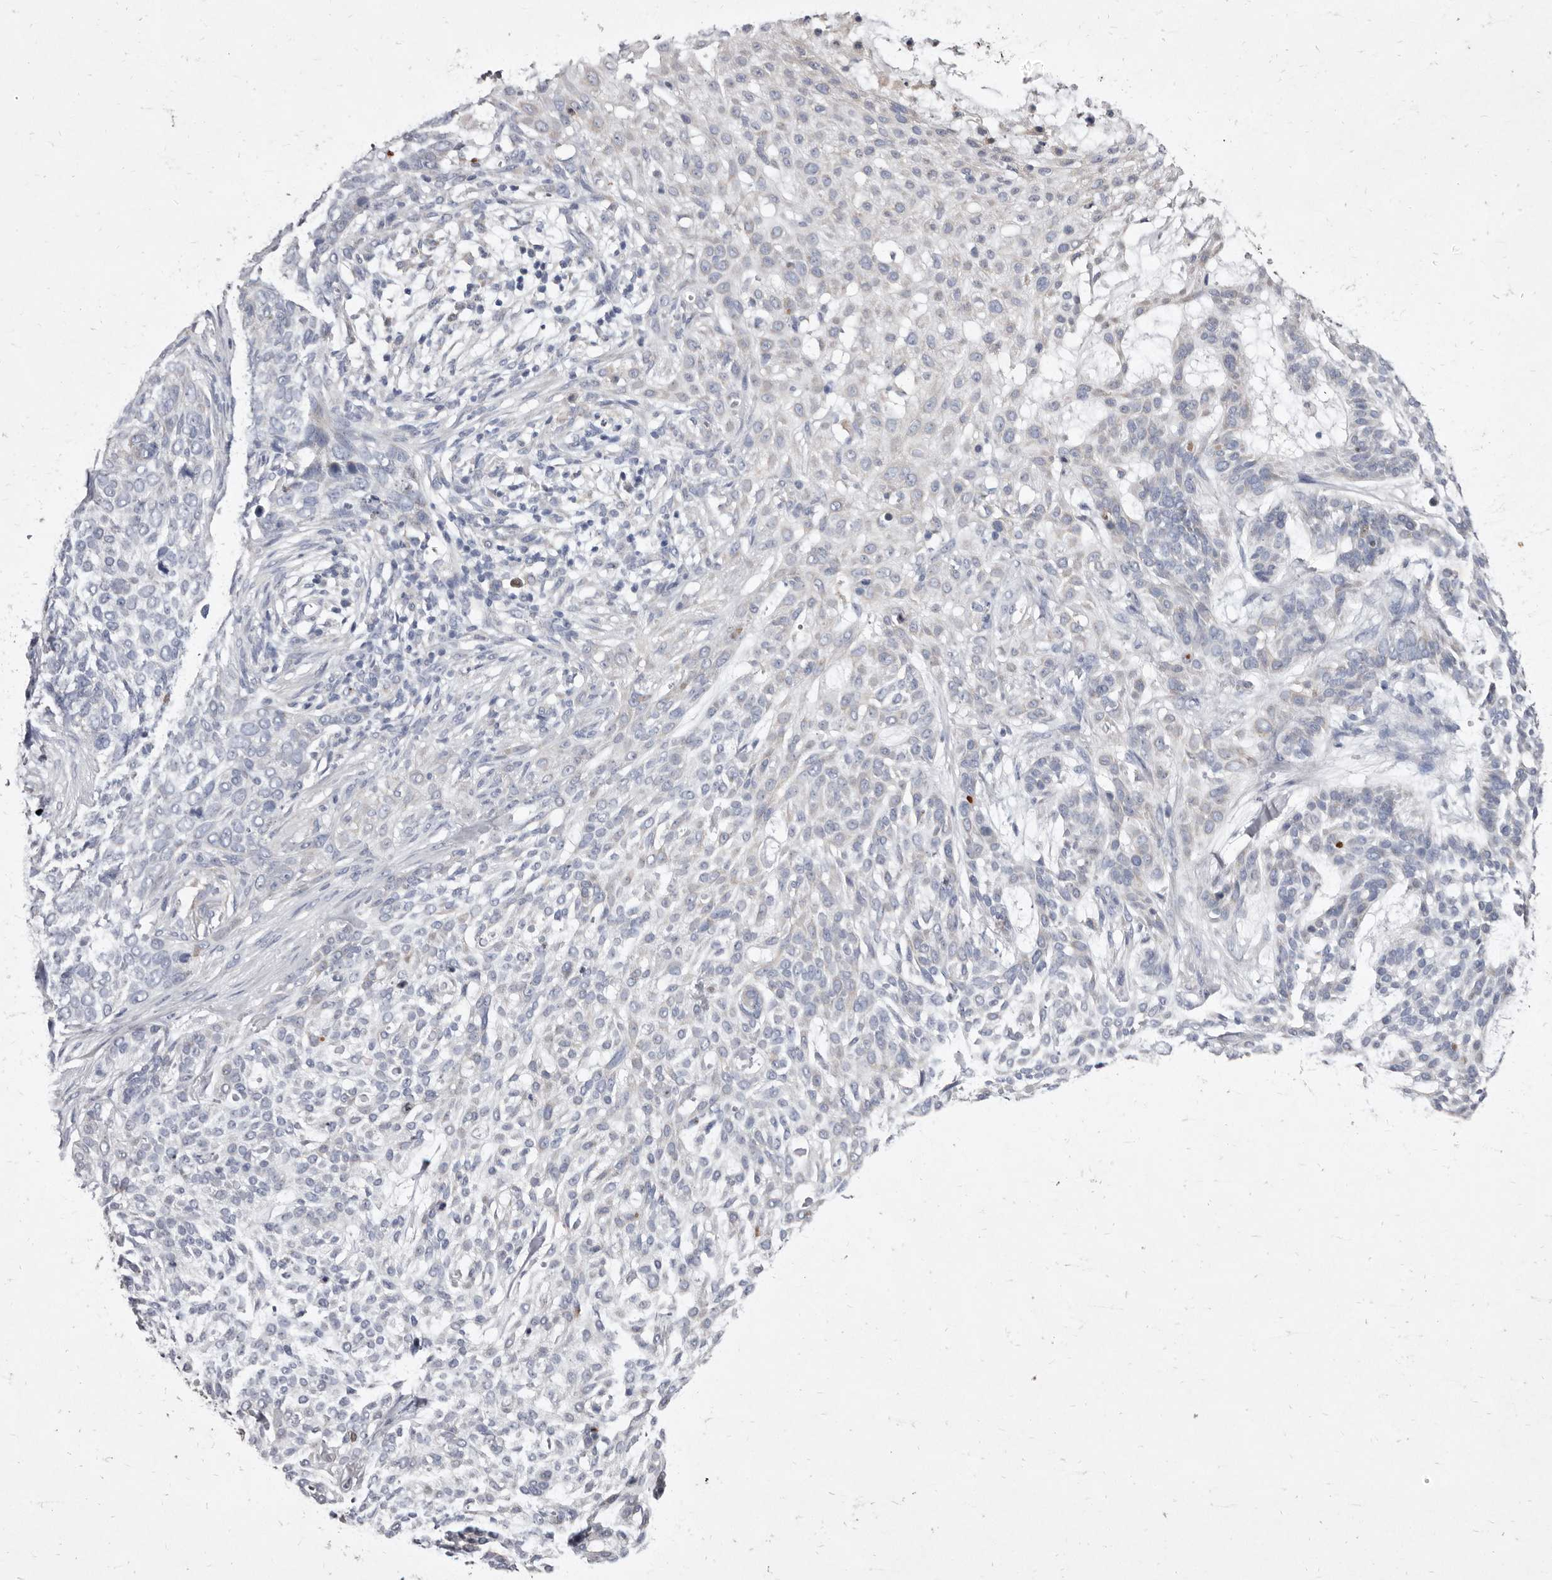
{"staining": {"intensity": "negative", "quantity": "none", "location": "none"}, "tissue": "skin cancer", "cell_type": "Tumor cells", "image_type": "cancer", "snomed": [{"axis": "morphology", "description": "Basal cell carcinoma"}, {"axis": "topography", "description": "Skin"}], "caption": "This is an immunohistochemistry histopathology image of skin cancer. There is no expression in tumor cells.", "gene": "CYP2E1", "patient": {"sex": "female", "age": 64}}